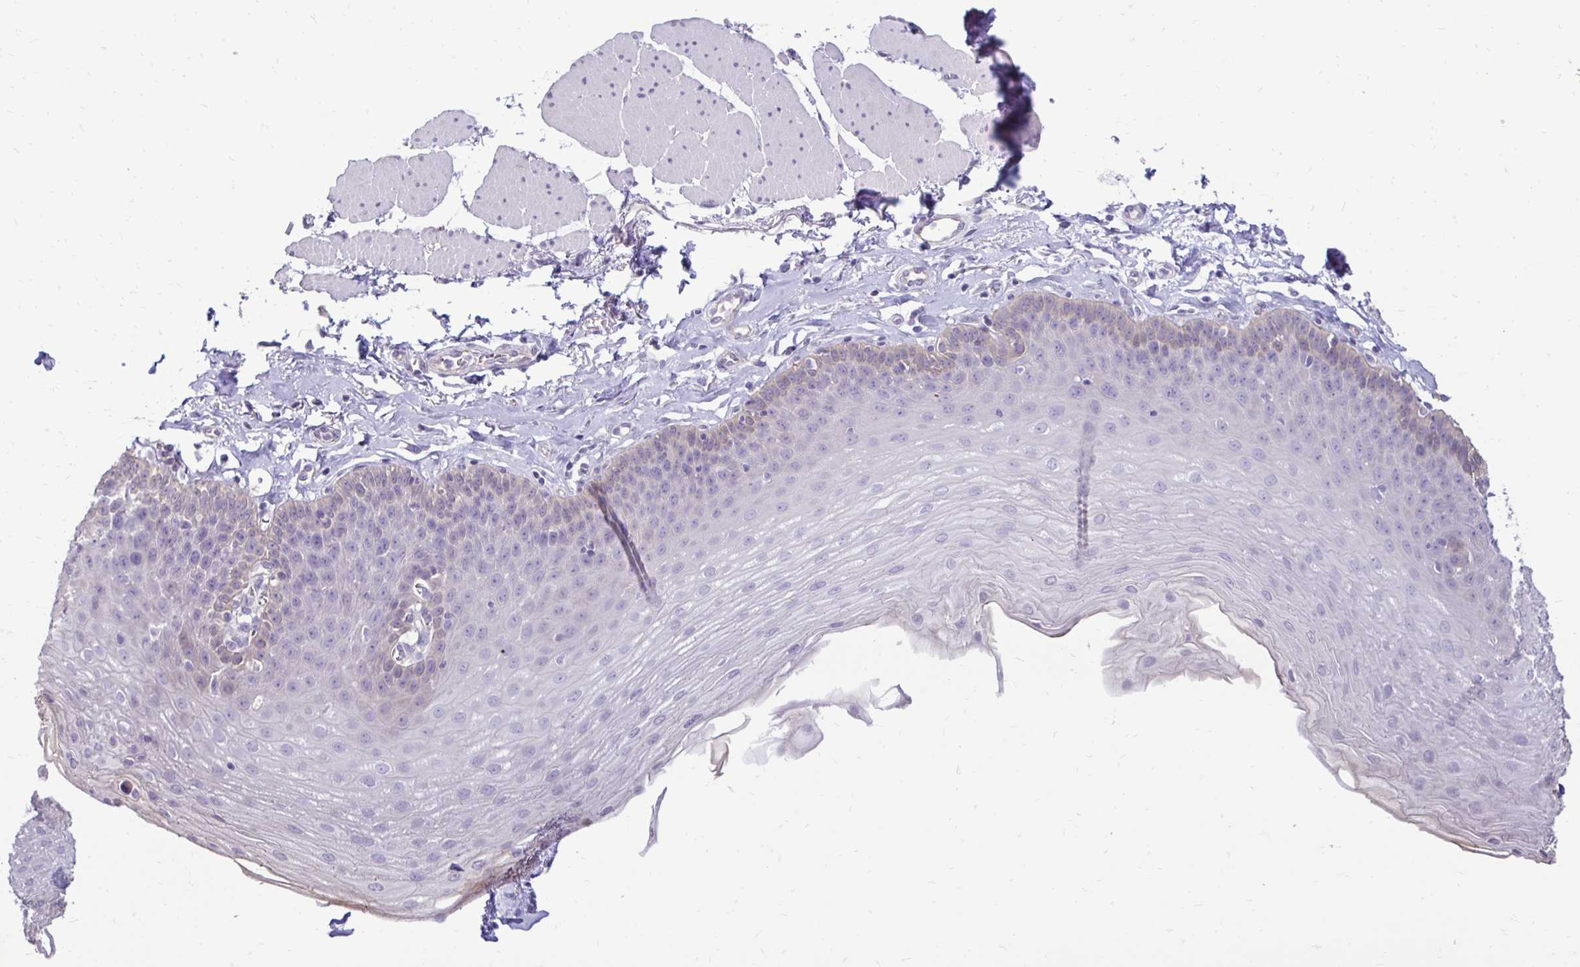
{"staining": {"intensity": "negative", "quantity": "none", "location": "none"}, "tissue": "esophagus", "cell_type": "Squamous epithelial cells", "image_type": "normal", "snomed": [{"axis": "morphology", "description": "Normal tissue, NOS"}, {"axis": "topography", "description": "Esophagus"}], "caption": "DAB immunohistochemical staining of normal esophagus shows no significant positivity in squamous epithelial cells.", "gene": "GAS2", "patient": {"sex": "female", "age": 81}}